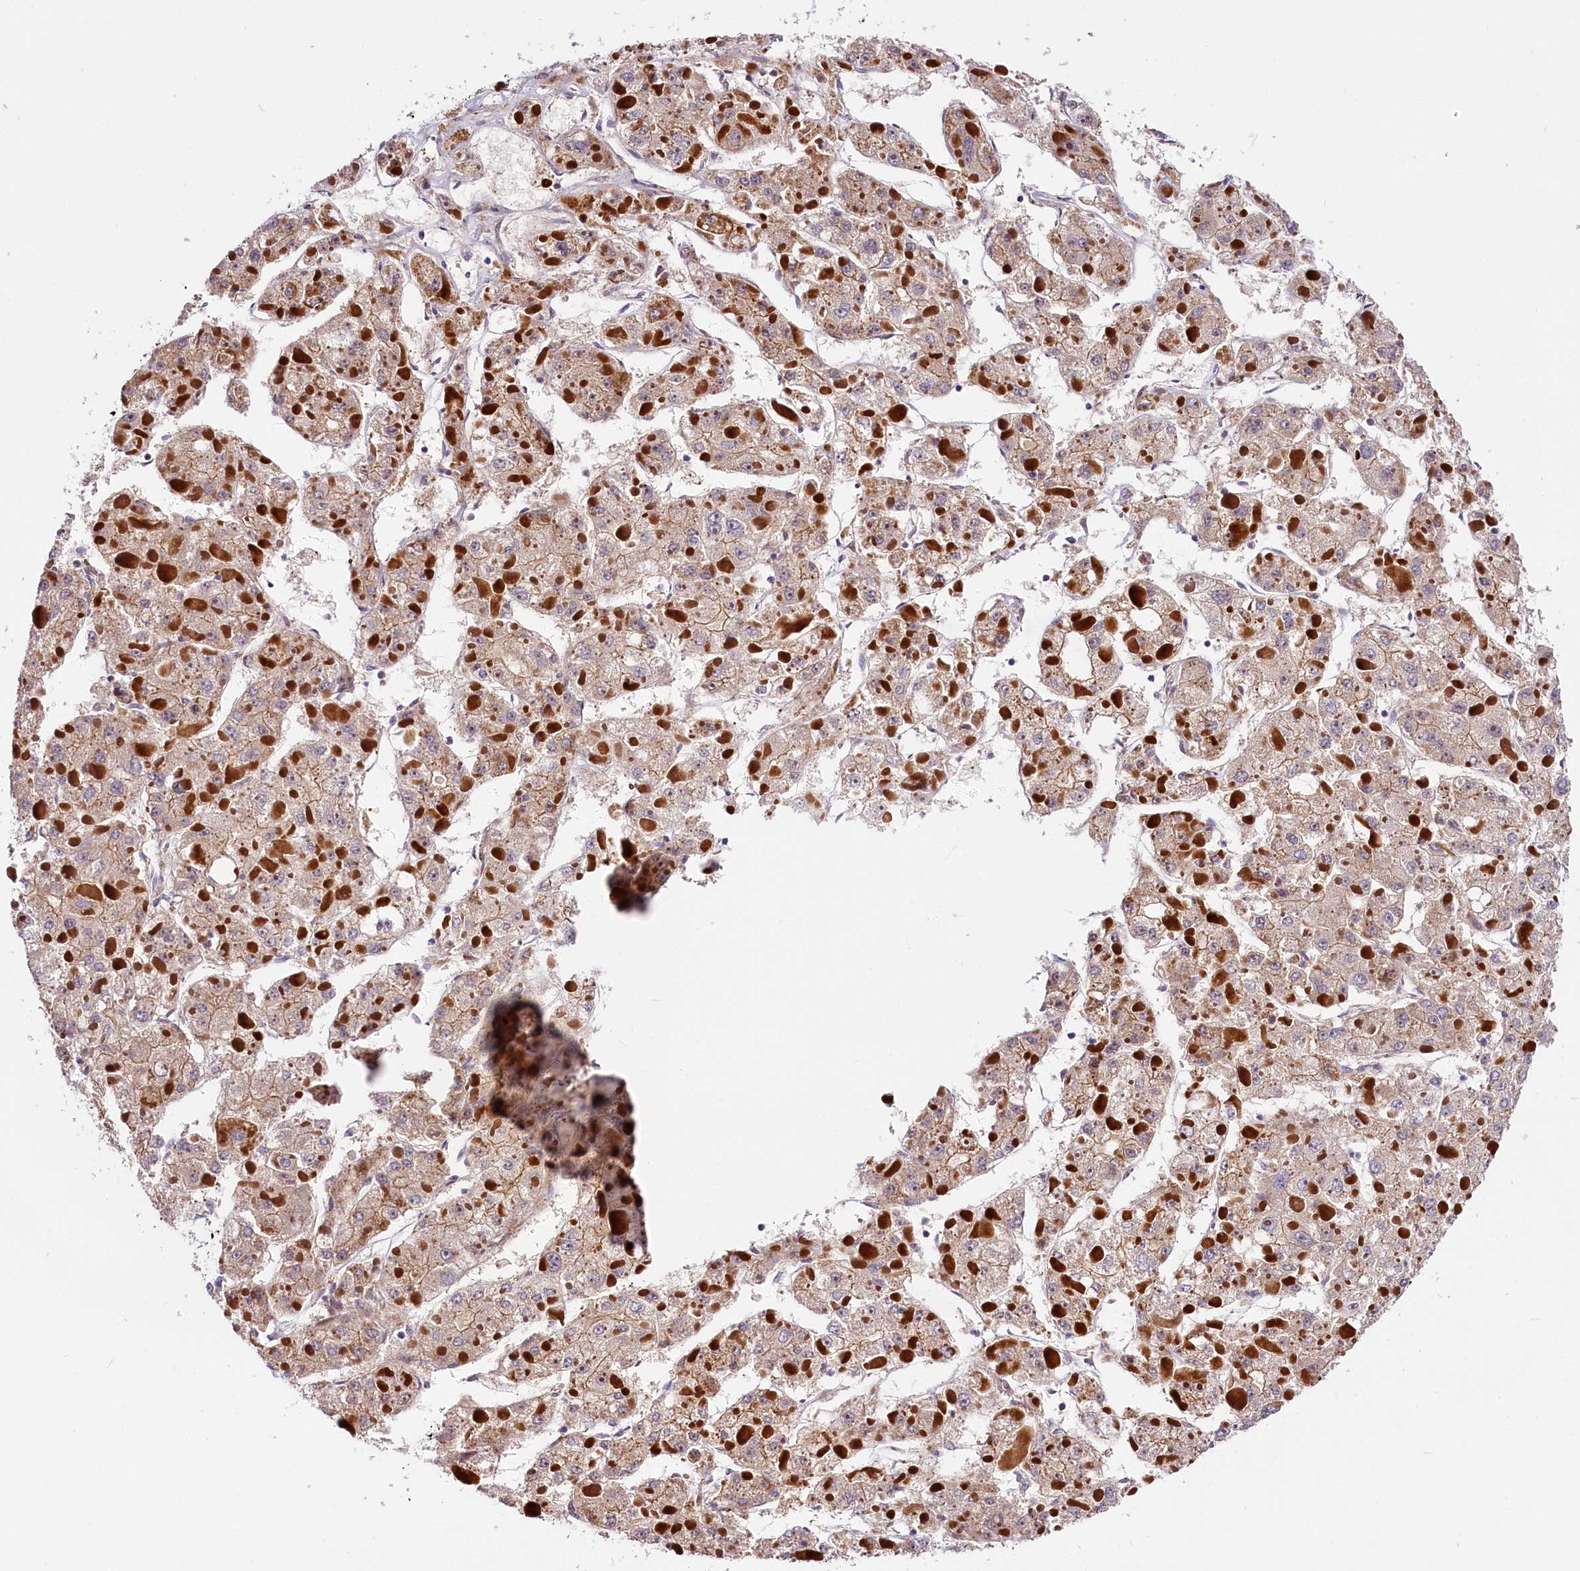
{"staining": {"intensity": "weak", "quantity": "25%-75%", "location": "cytoplasmic/membranous"}, "tissue": "liver cancer", "cell_type": "Tumor cells", "image_type": "cancer", "snomed": [{"axis": "morphology", "description": "Carcinoma, Hepatocellular, NOS"}, {"axis": "topography", "description": "Liver"}], "caption": "High-power microscopy captured an immunohistochemistry (IHC) micrograph of liver cancer, revealing weak cytoplasmic/membranous staining in approximately 25%-75% of tumor cells.", "gene": "ARMC6", "patient": {"sex": "female", "age": 73}}